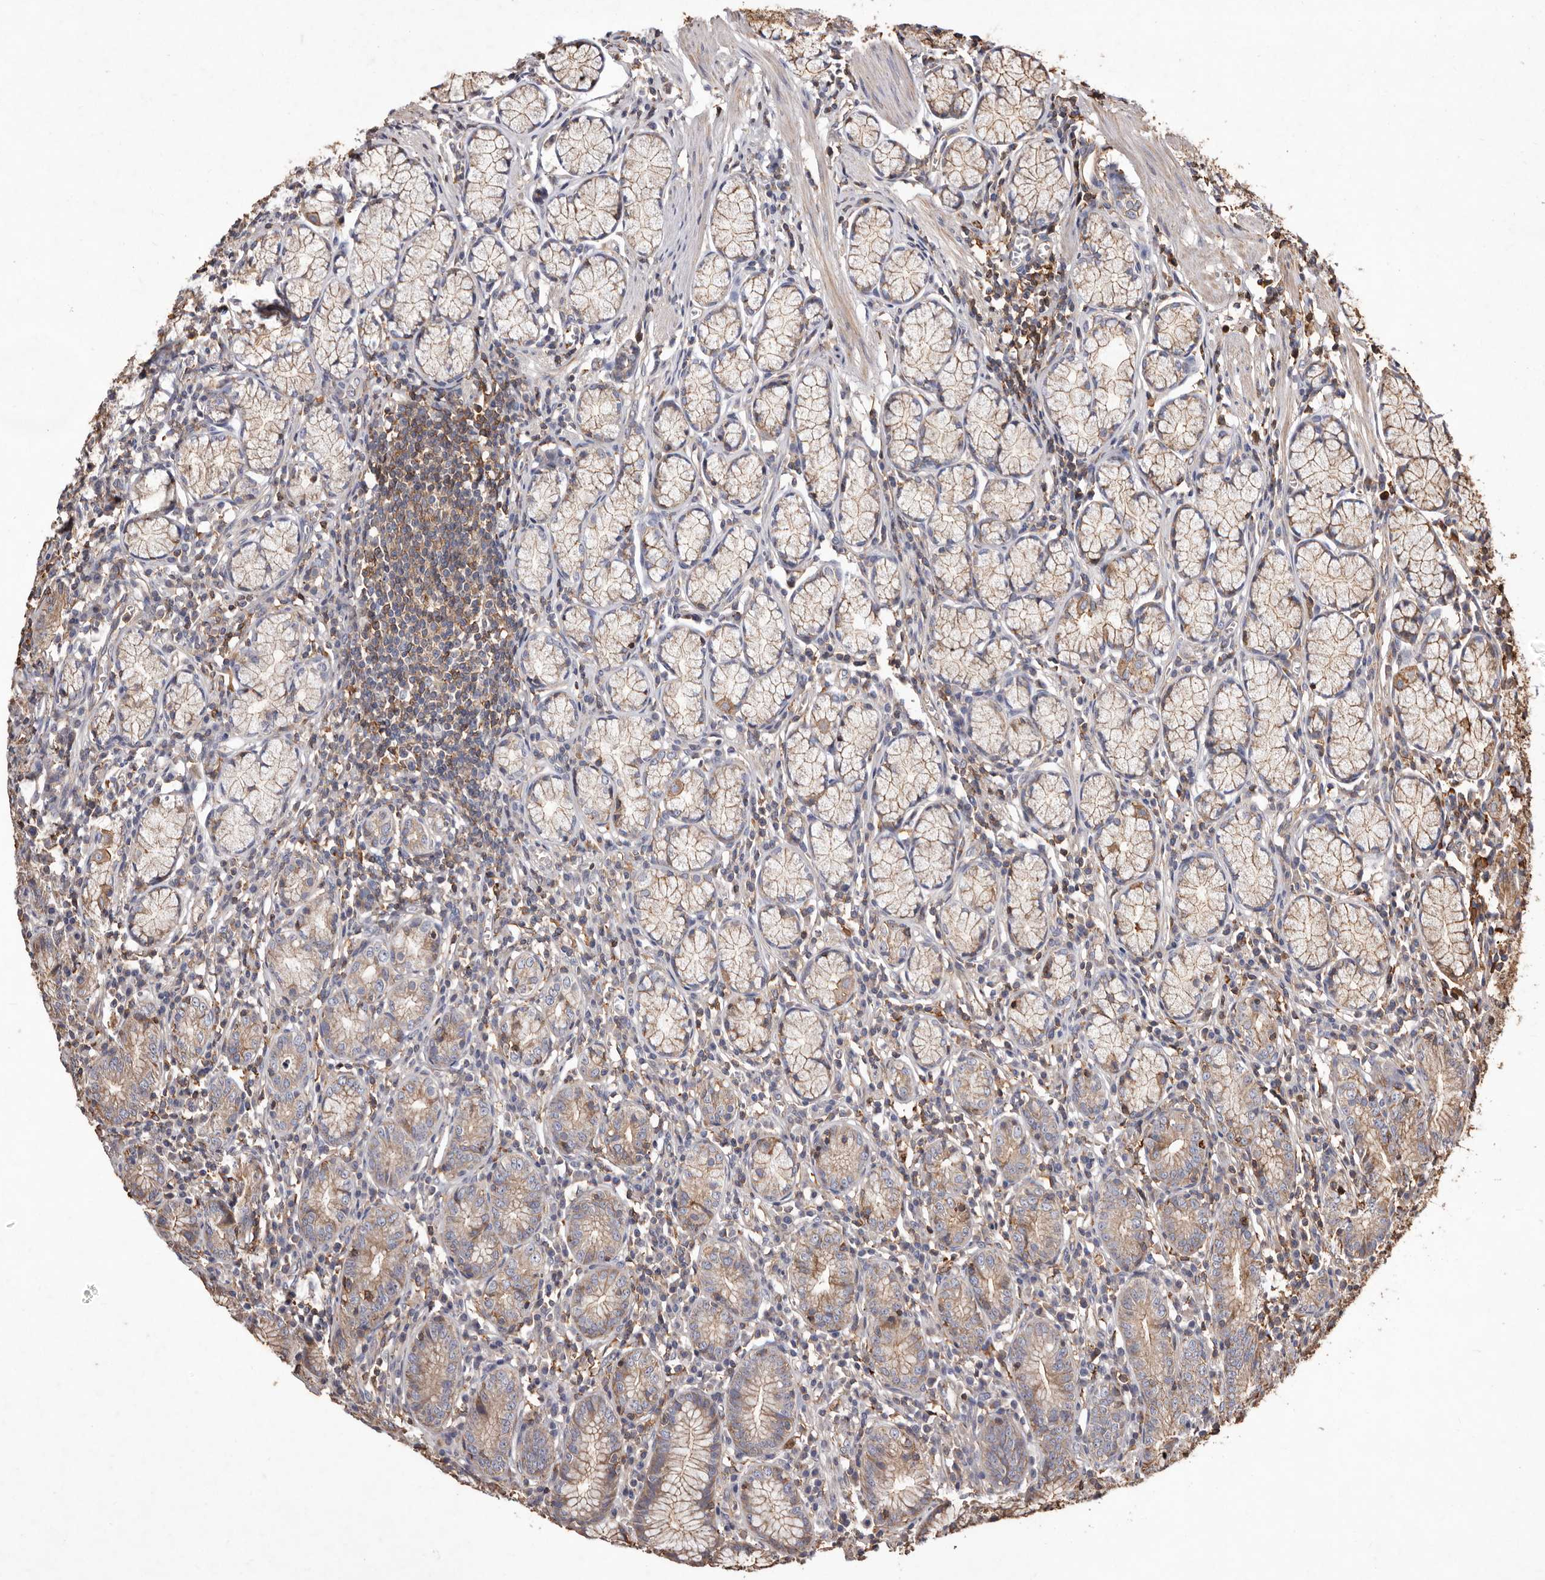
{"staining": {"intensity": "moderate", "quantity": "25%-75%", "location": "cytoplasmic/membranous"}, "tissue": "stomach", "cell_type": "Glandular cells", "image_type": "normal", "snomed": [{"axis": "morphology", "description": "Normal tissue, NOS"}, {"axis": "topography", "description": "Stomach"}], "caption": "Stomach was stained to show a protein in brown. There is medium levels of moderate cytoplasmic/membranous positivity in about 25%-75% of glandular cells. The protein of interest is shown in brown color, while the nuclei are stained blue.", "gene": "COQ8B", "patient": {"sex": "male", "age": 55}}